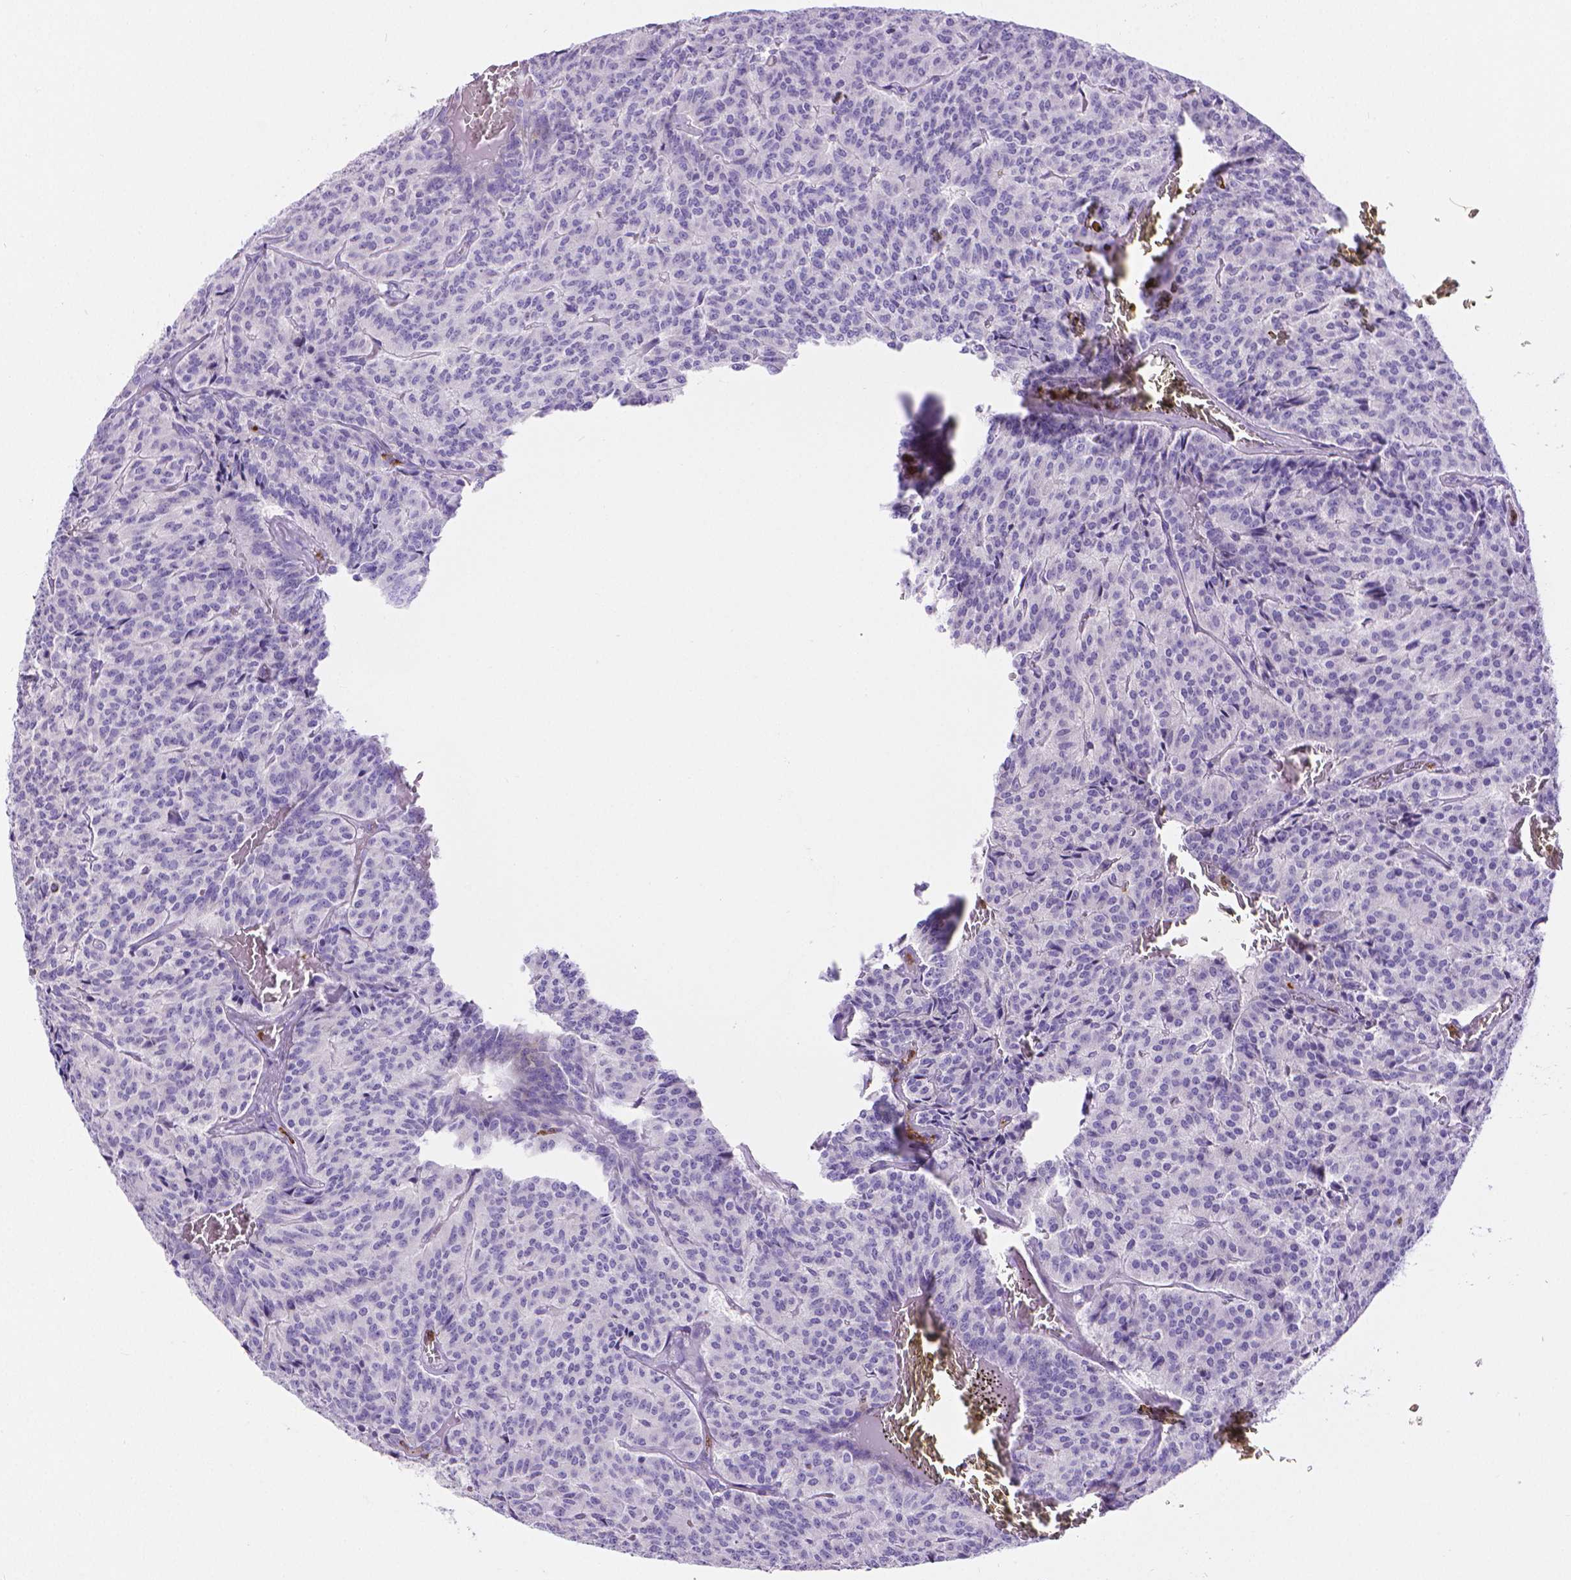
{"staining": {"intensity": "negative", "quantity": "none", "location": "none"}, "tissue": "carcinoid", "cell_type": "Tumor cells", "image_type": "cancer", "snomed": [{"axis": "morphology", "description": "Carcinoid, malignant, NOS"}, {"axis": "topography", "description": "Lung"}], "caption": "Tumor cells are negative for protein expression in human malignant carcinoid.", "gene": "MMP9", "patient": {"sex": "male", "age": 70}}